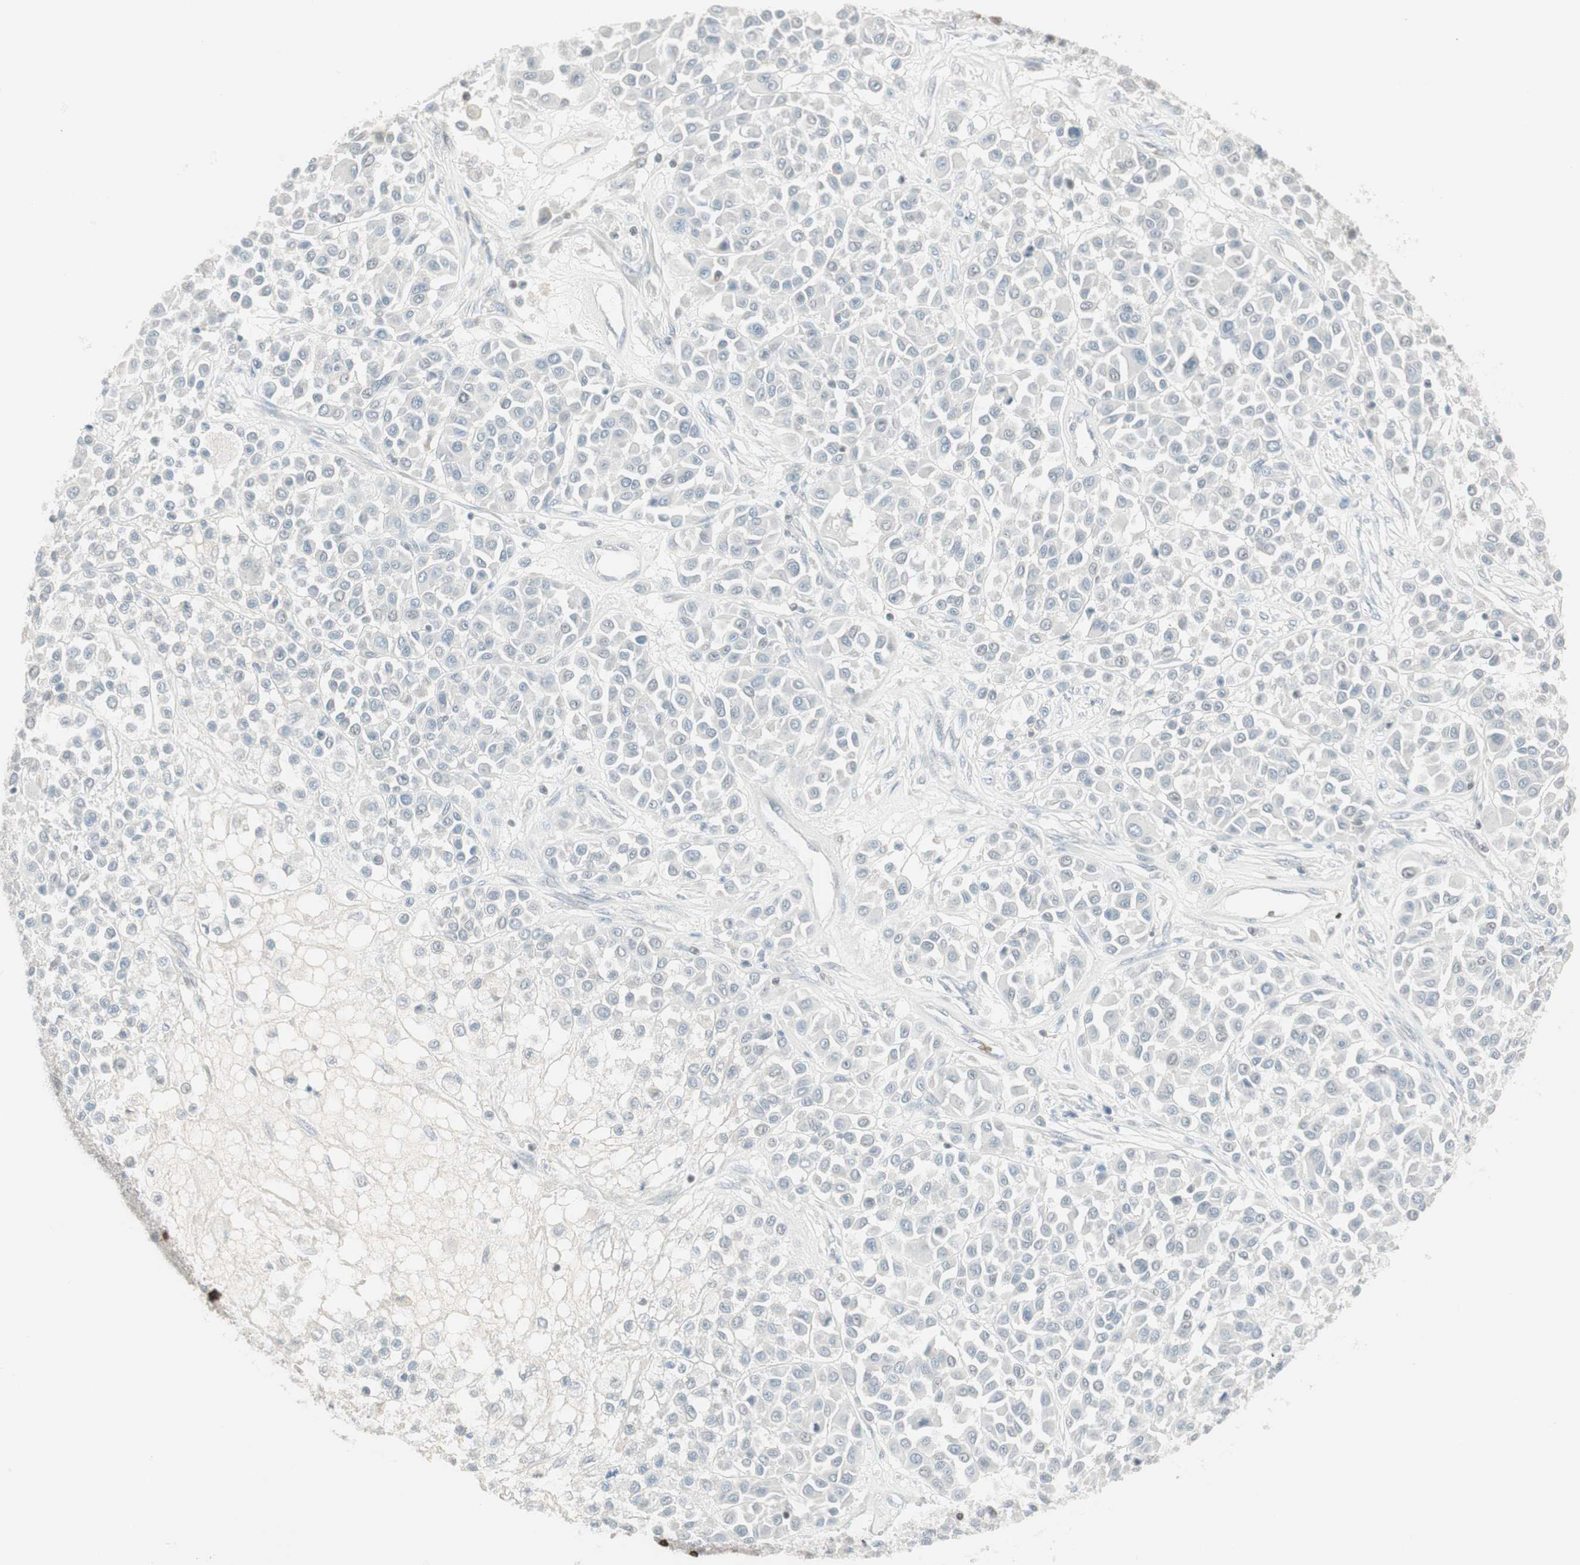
{"staining": {"intensity": "negative", "quantity": "none", "location": "none"}, "tissue": "melanoma", "cell_type": "Tumor cells", "image_type": "cancer", "snomed": [{"axis": "morphology", "description": "Malignant melanoma, Metastatic site"}, {"axis": "topography", "description": "Soft tissue"}], "caption": "Immunohistochemical staining of malignant melanoma (metastatic site) displays no significant expression in tumor cells. (DAB IHC with hematoxylin counter stain).", "gene": "MAP4K1", "patient": {"sex": "male", "age": 41}}